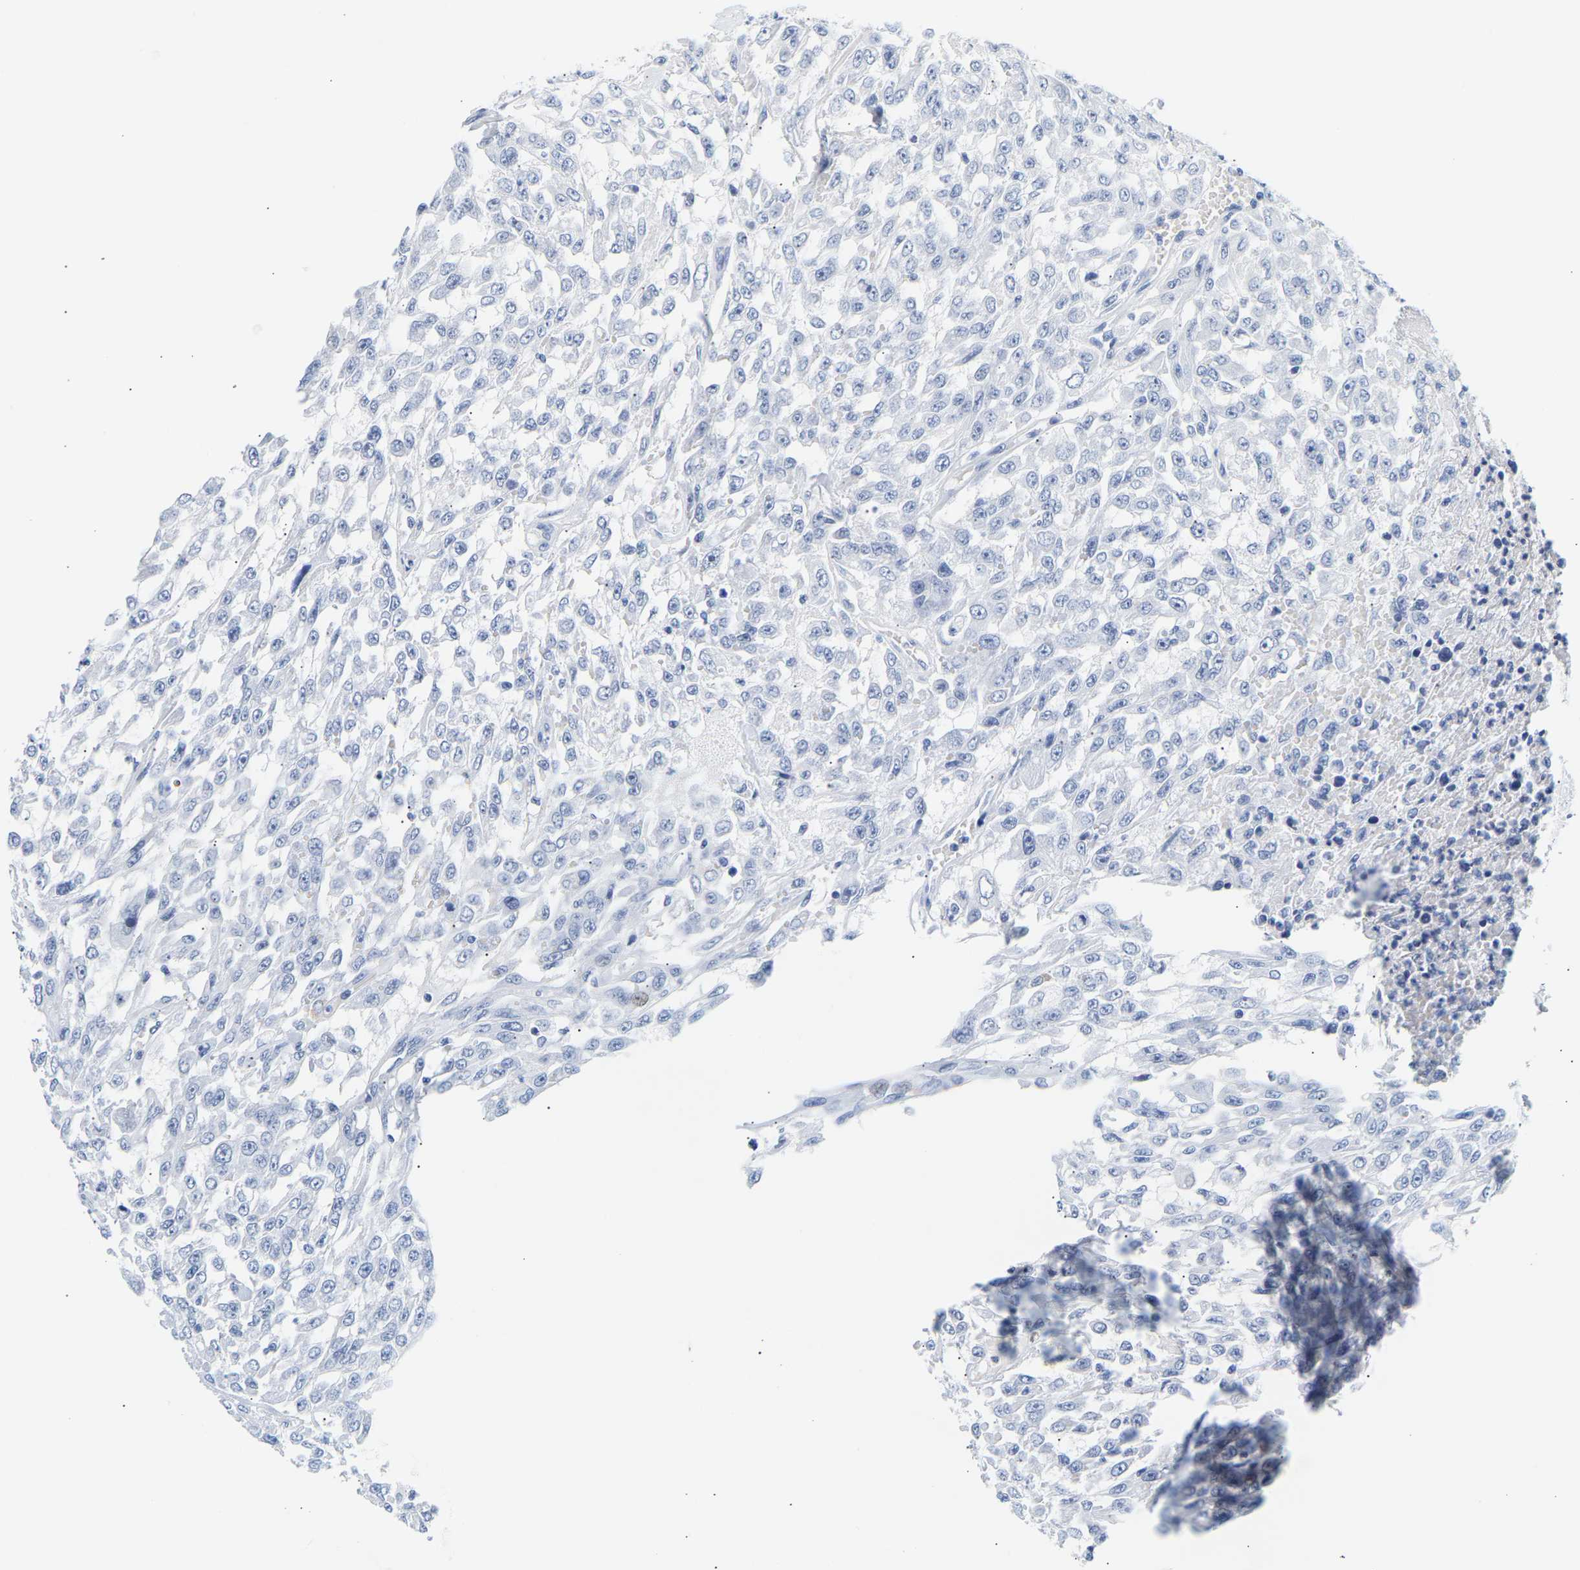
{"staining": {"intensity": "negative", "quantity": "none", "location": "none"}, "tissue": "urothelial cancer", "cell_type": "Tumor cells", "image_type": "cancer", "snomed": [{"axis": "morphology", "description": "Urothelial carcinoma, High grade"}, {"axis": "topography", "description": "Urinary bladder"}], "caption": "IHC of human urothelial carcinoma (high-grade) displays no expression in tumor cells. (DAB immunohistochemistry (IHC) with hematoxylin counter stain).", "gene": "SPINK2", "patient": {"sex": "male", "age": 46}}